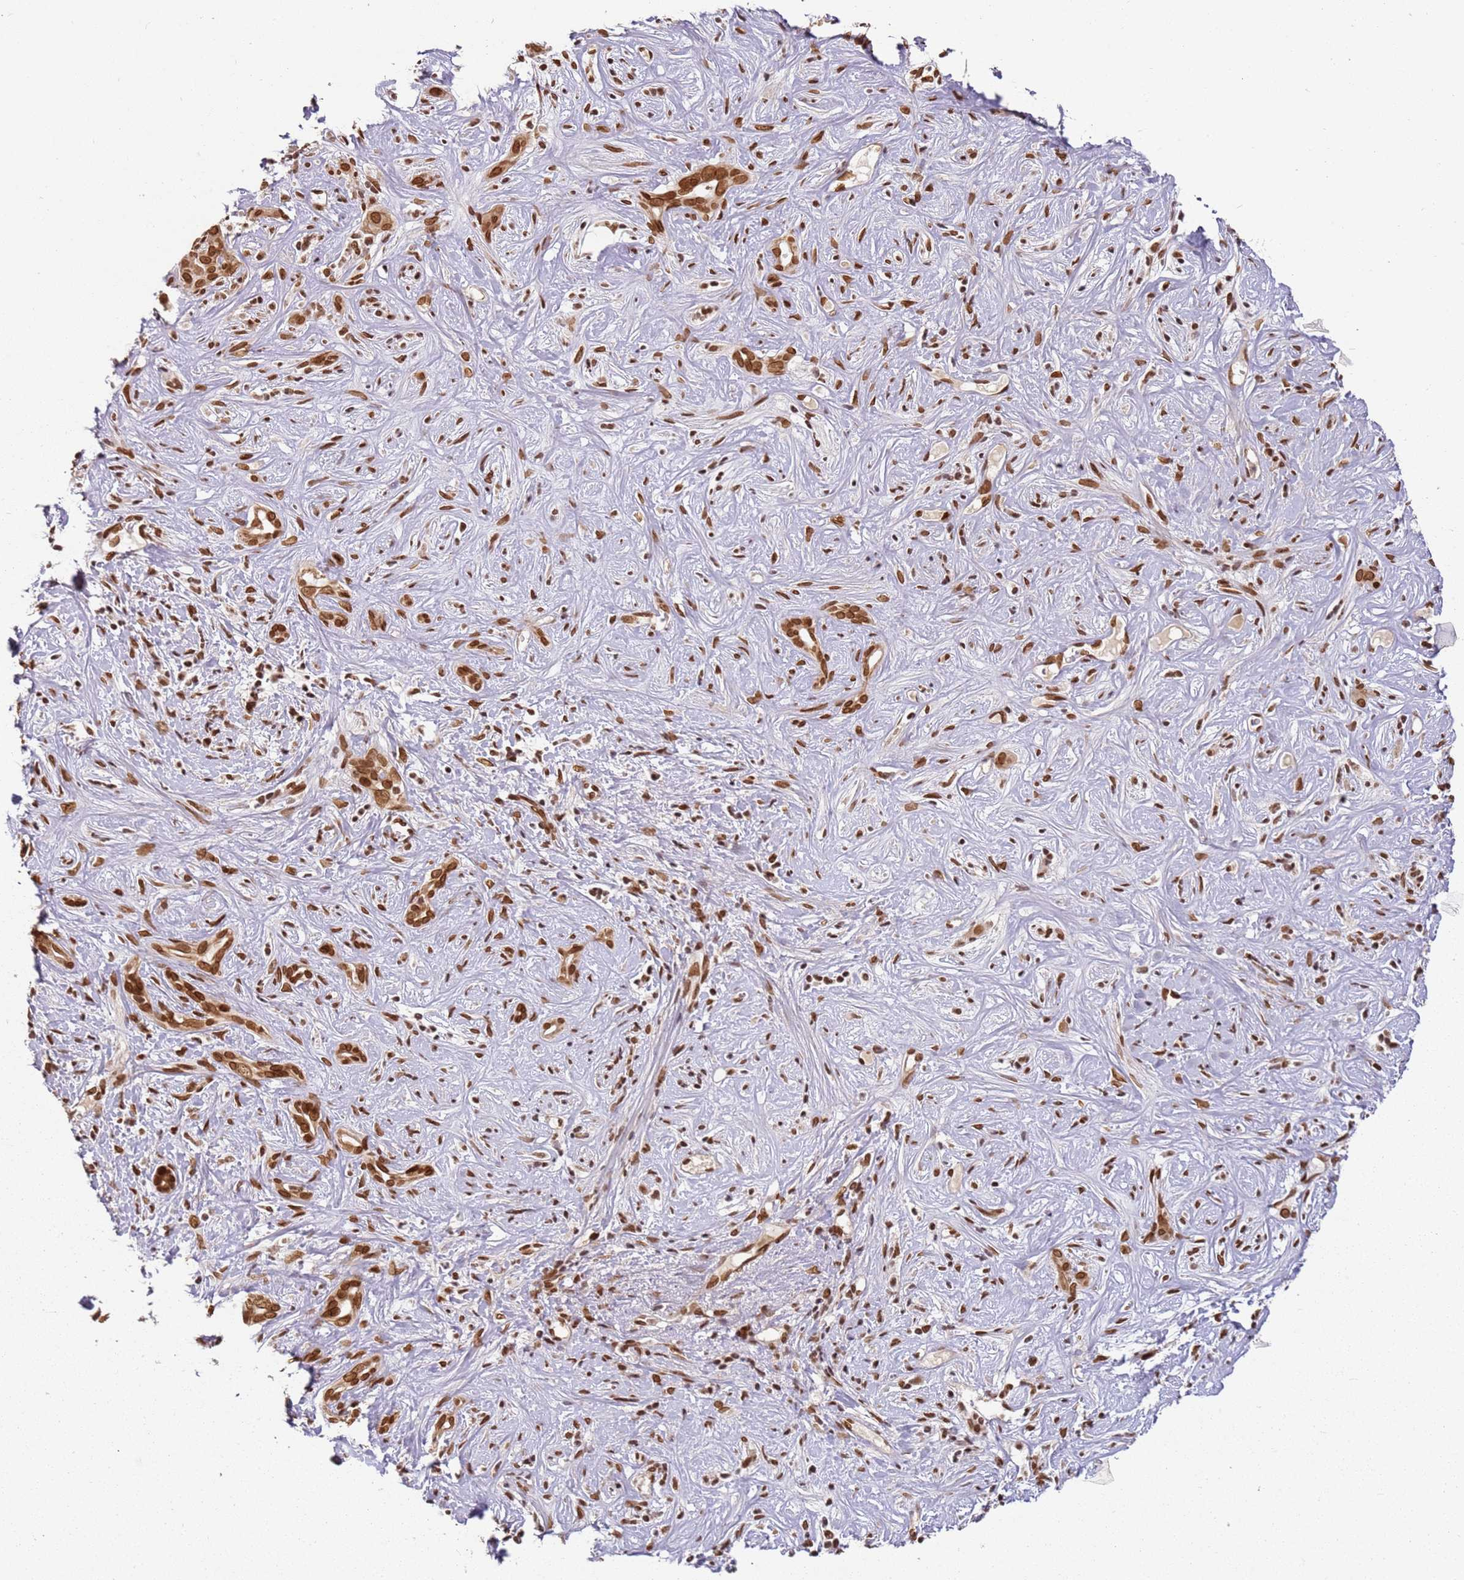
{"staining": {"intensity": "strong", "quantity": ">75%", "location": "cytoplasmic/membranous,nuclear"}, "tissue": "liver cancer", "cell_type": "Tumor cells", "image_type": "cancer", "snomed": [{"axis": "morphology", "description": "Cholangiocarcinoma"}, {"axis": "topography", "description": "Liver"}], "caption": "A high-resolution image shows immunohistochemistry (IHC) staining of cholangiocarcinoma (liver), which displays strong cytoplasmic/membranous and nuclear positivity in about >75% of tumor cells. Immunohistochemistry (ihc) stains the protein of interest in brown and the nuclei are stained blue.", "gene": "TENT4A", "patient": {"sex": "male", "age": 67}}